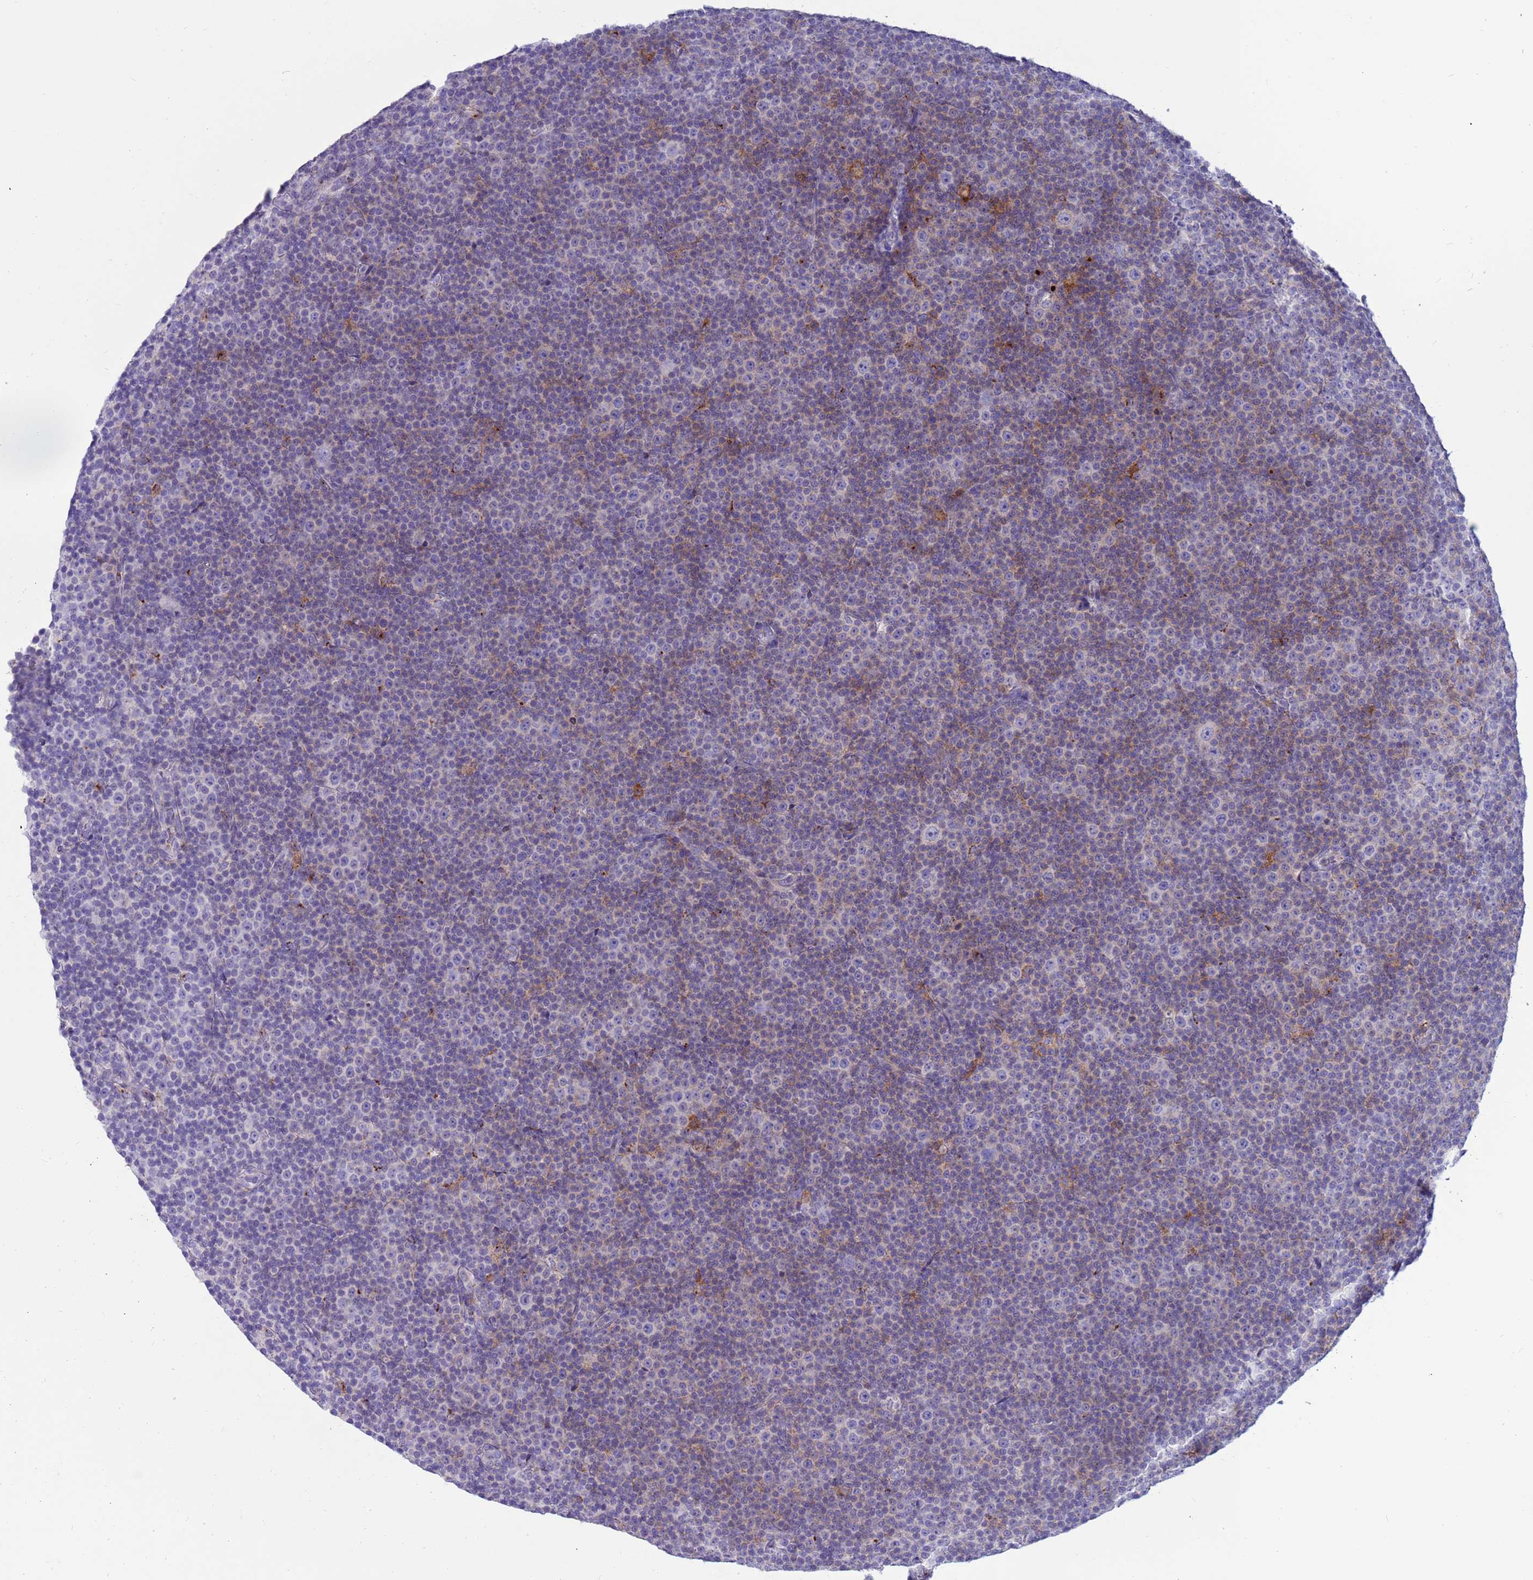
{"staining": {"intensity": "negative", "quantity": "none", "location": "none"}, "tissue": "lymphoma", "cell_type": "Tumor cells", "image_type": "cancer", "snomed": [{"axis": "morphology", "description": "Malignant lymphoma, non-Hodgkin's type, Low grade"}, {"axis": "topography", "description": "Lymph node"}], "caption": "This is an IHC image of malignant lymphoma, non-Hodgkin's type (low-grade). There is no staining in tumor cells.", "gene": "PDE10A", "patient": {"sex": "female", "age": 67}}